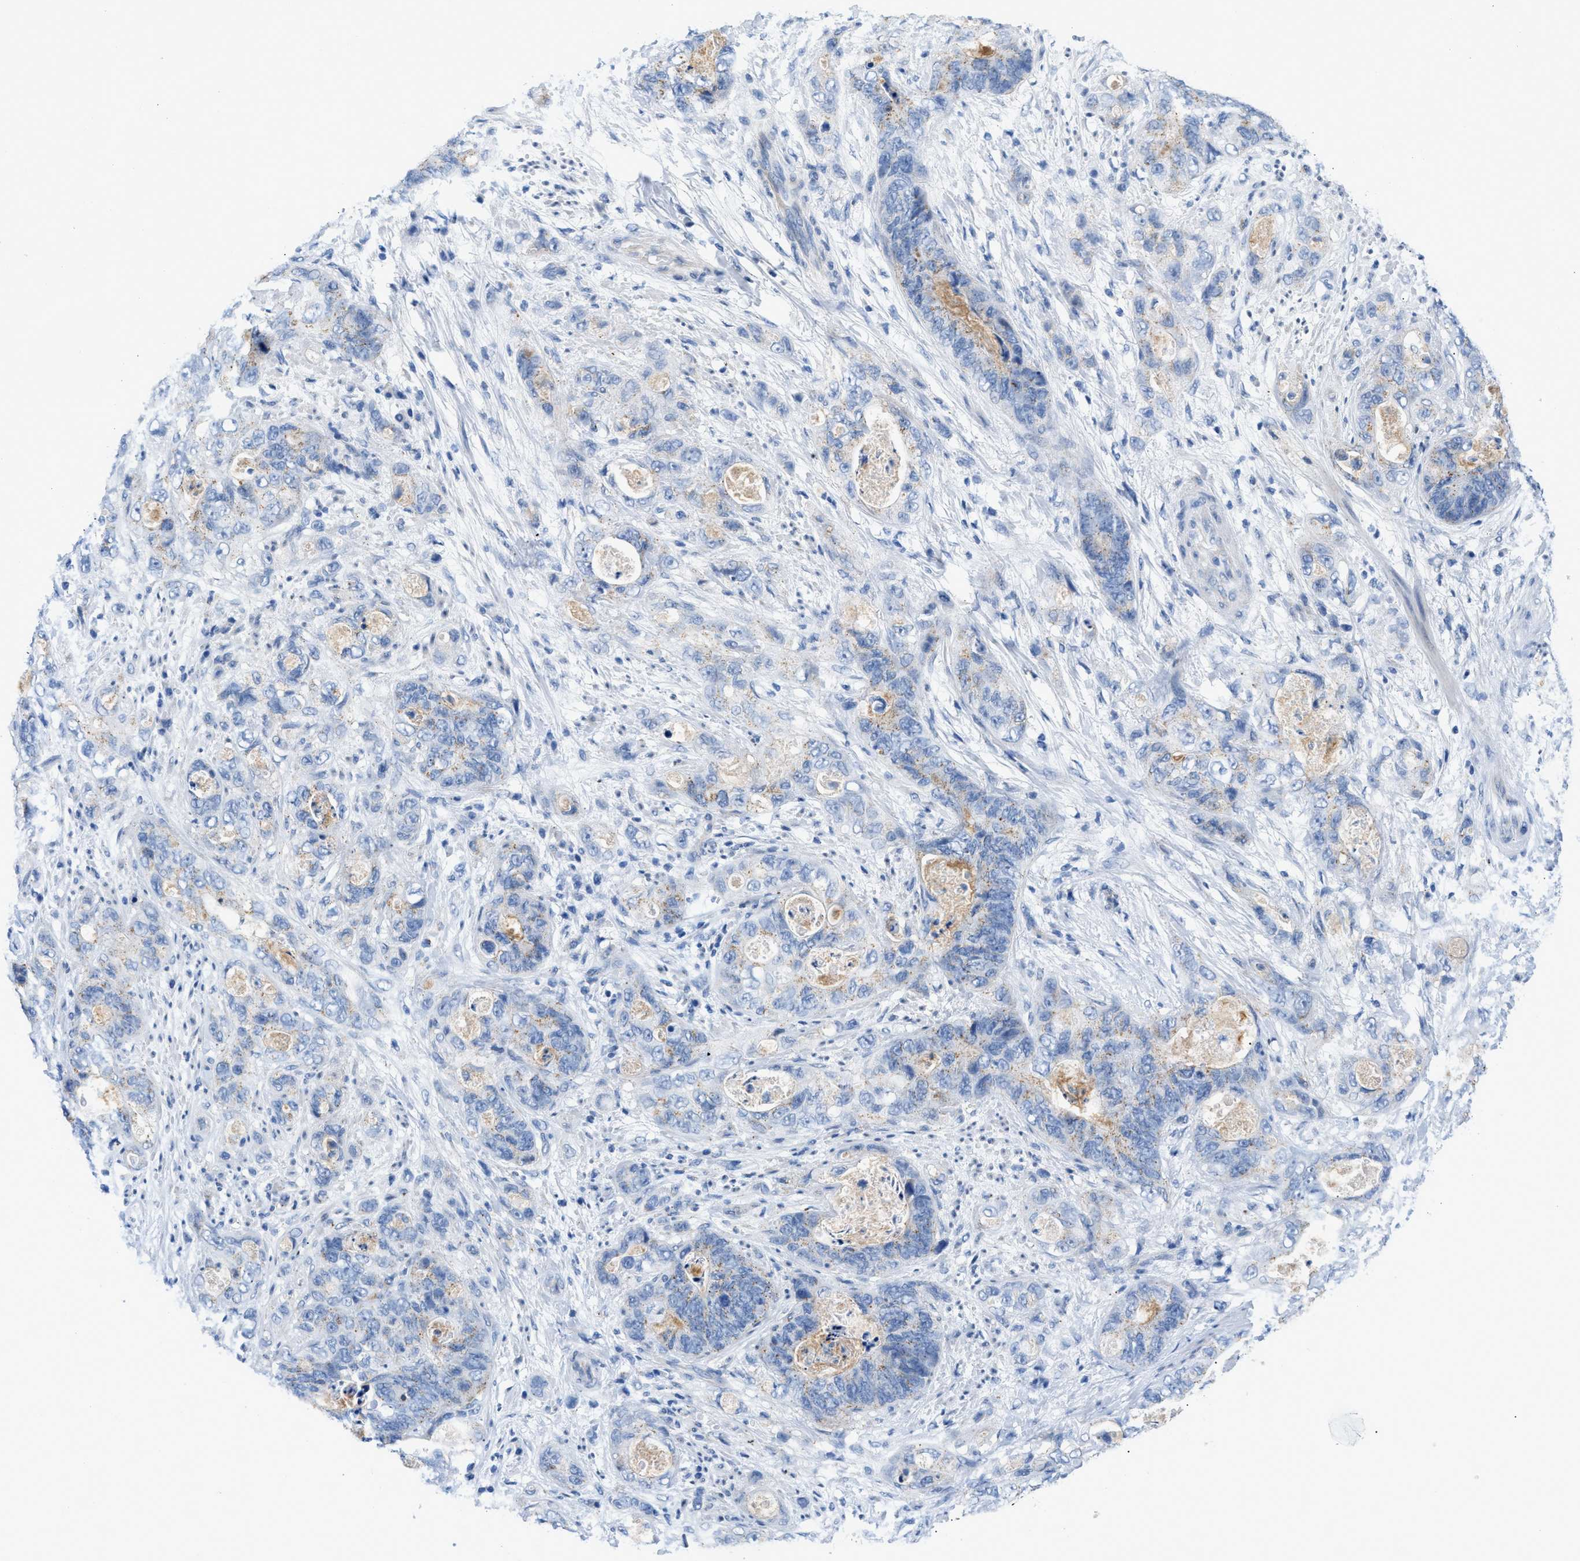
{"staining": {"intensity": "moderate", "quantity": "<25%", "location": "cytoplasmic/membranous"}, "tissue": "stomach cancer", "cell_type": "Tumor cells", "image_type": "cancer", "snomed": [{"axis": "morphology", "description": "Adenocarcinoma, NOS"}, {"axis": "topography", "description": "Stomach"}], "caption": "Tumor cells show moderate cytoplasmic/membranous expression in about <25% of cells in stomach cancer. The staining was performed using DAB (3,3'-diaminobenzidine) to visualize the protein expression in brown, while the nuclei were stained in blue with hematoxylin (Magnification: 20x).", "gene": "FDCSP", "patient": {"sex": "female", "age": 89}}